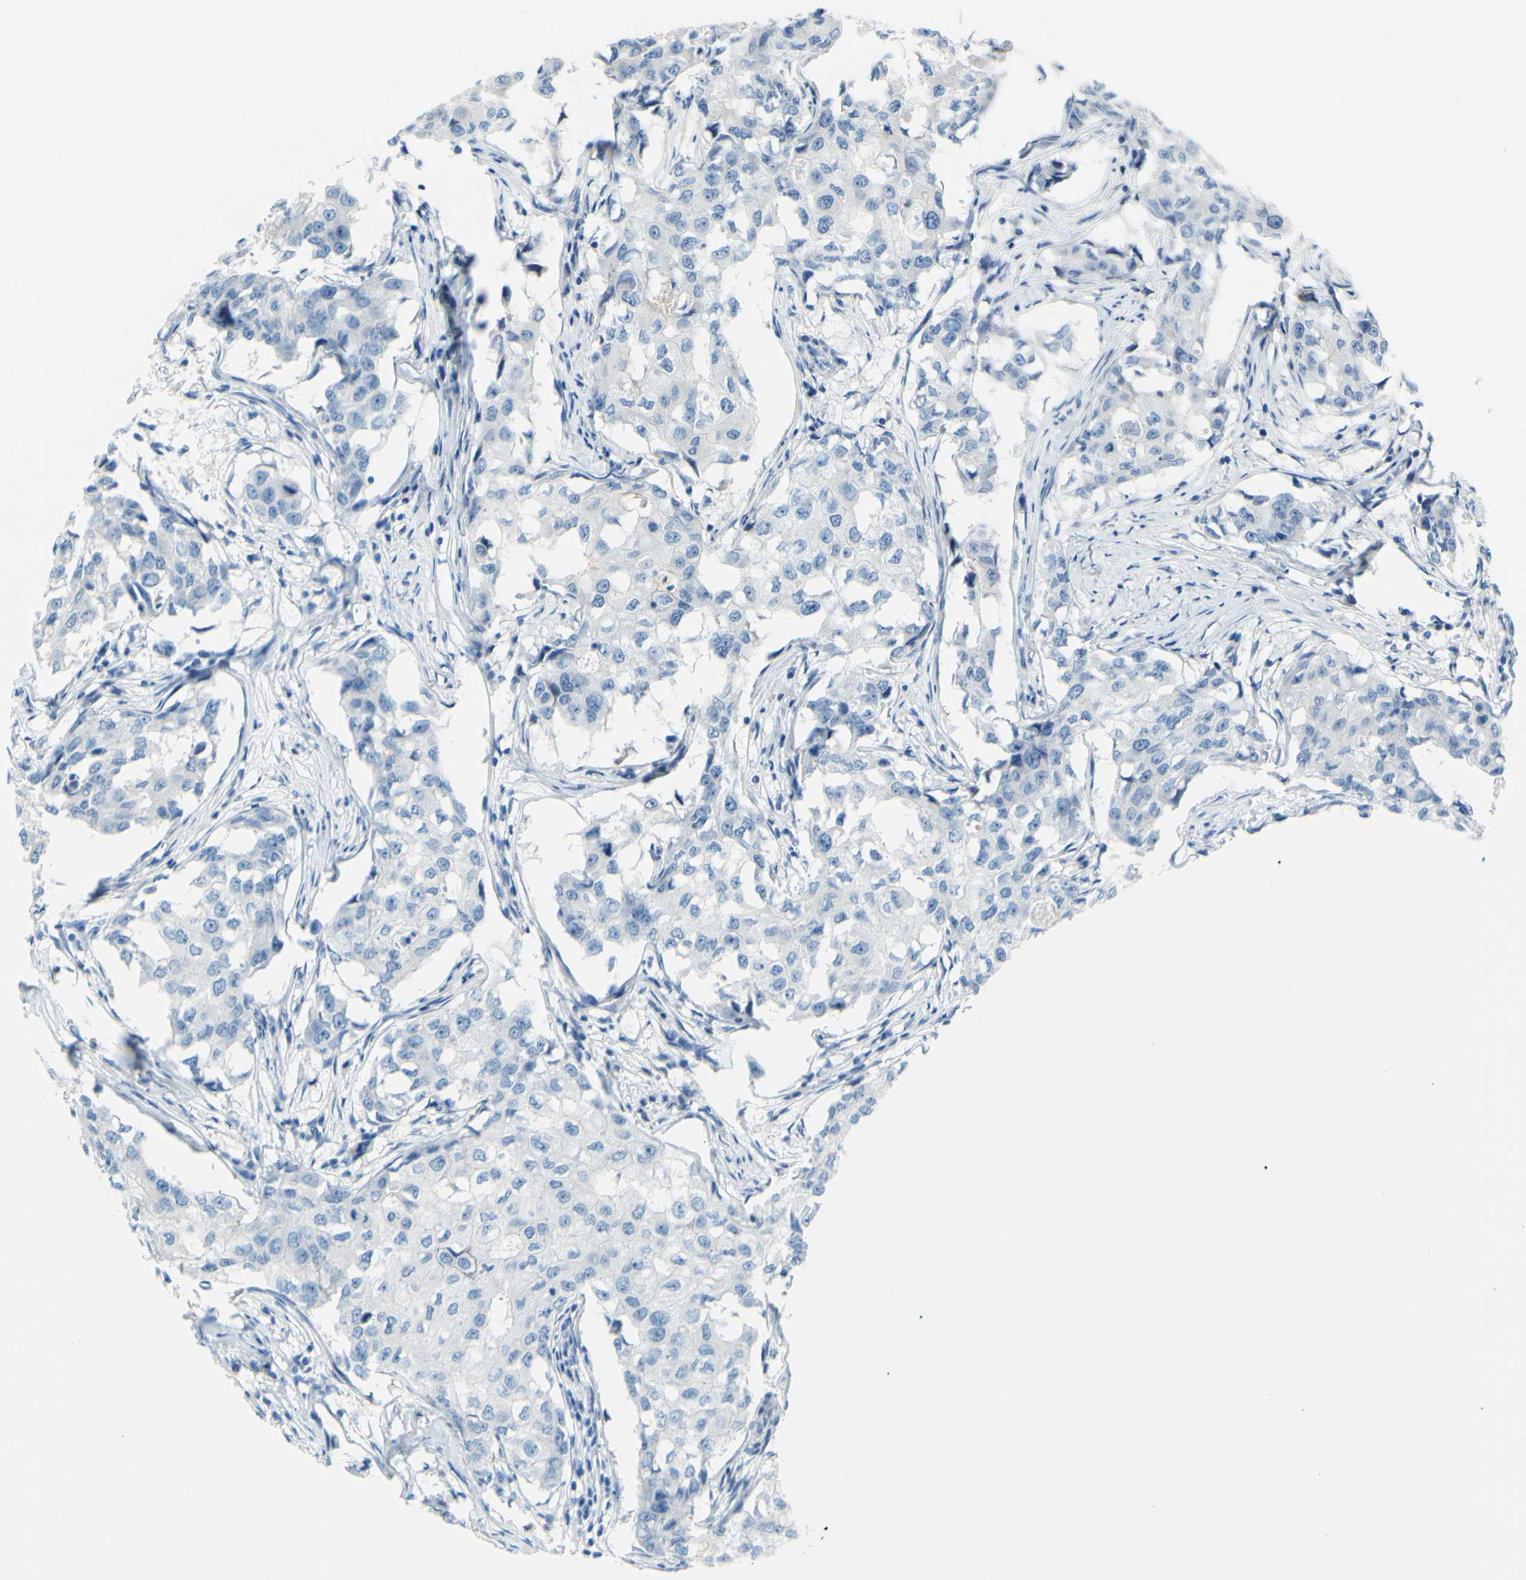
{"staining": {"intensity": "negative", "quantity": "none", "location": "none"}, "tissue": "breast cancer", "cell_type": "Tumor cells", "image_type": "cancer", "snomed": [{"axis": "morphology", "description": "Duct carcinoma"}, {"axis": "topography", "description": "Breast"}], "caption": "Invasive ductal carcinoma (breast) was stained to show a protein in brown. There is no significant positivity in tumor cells.", "gene": "SLC1A2", "patient": {"sex": "female", "age": 27}}